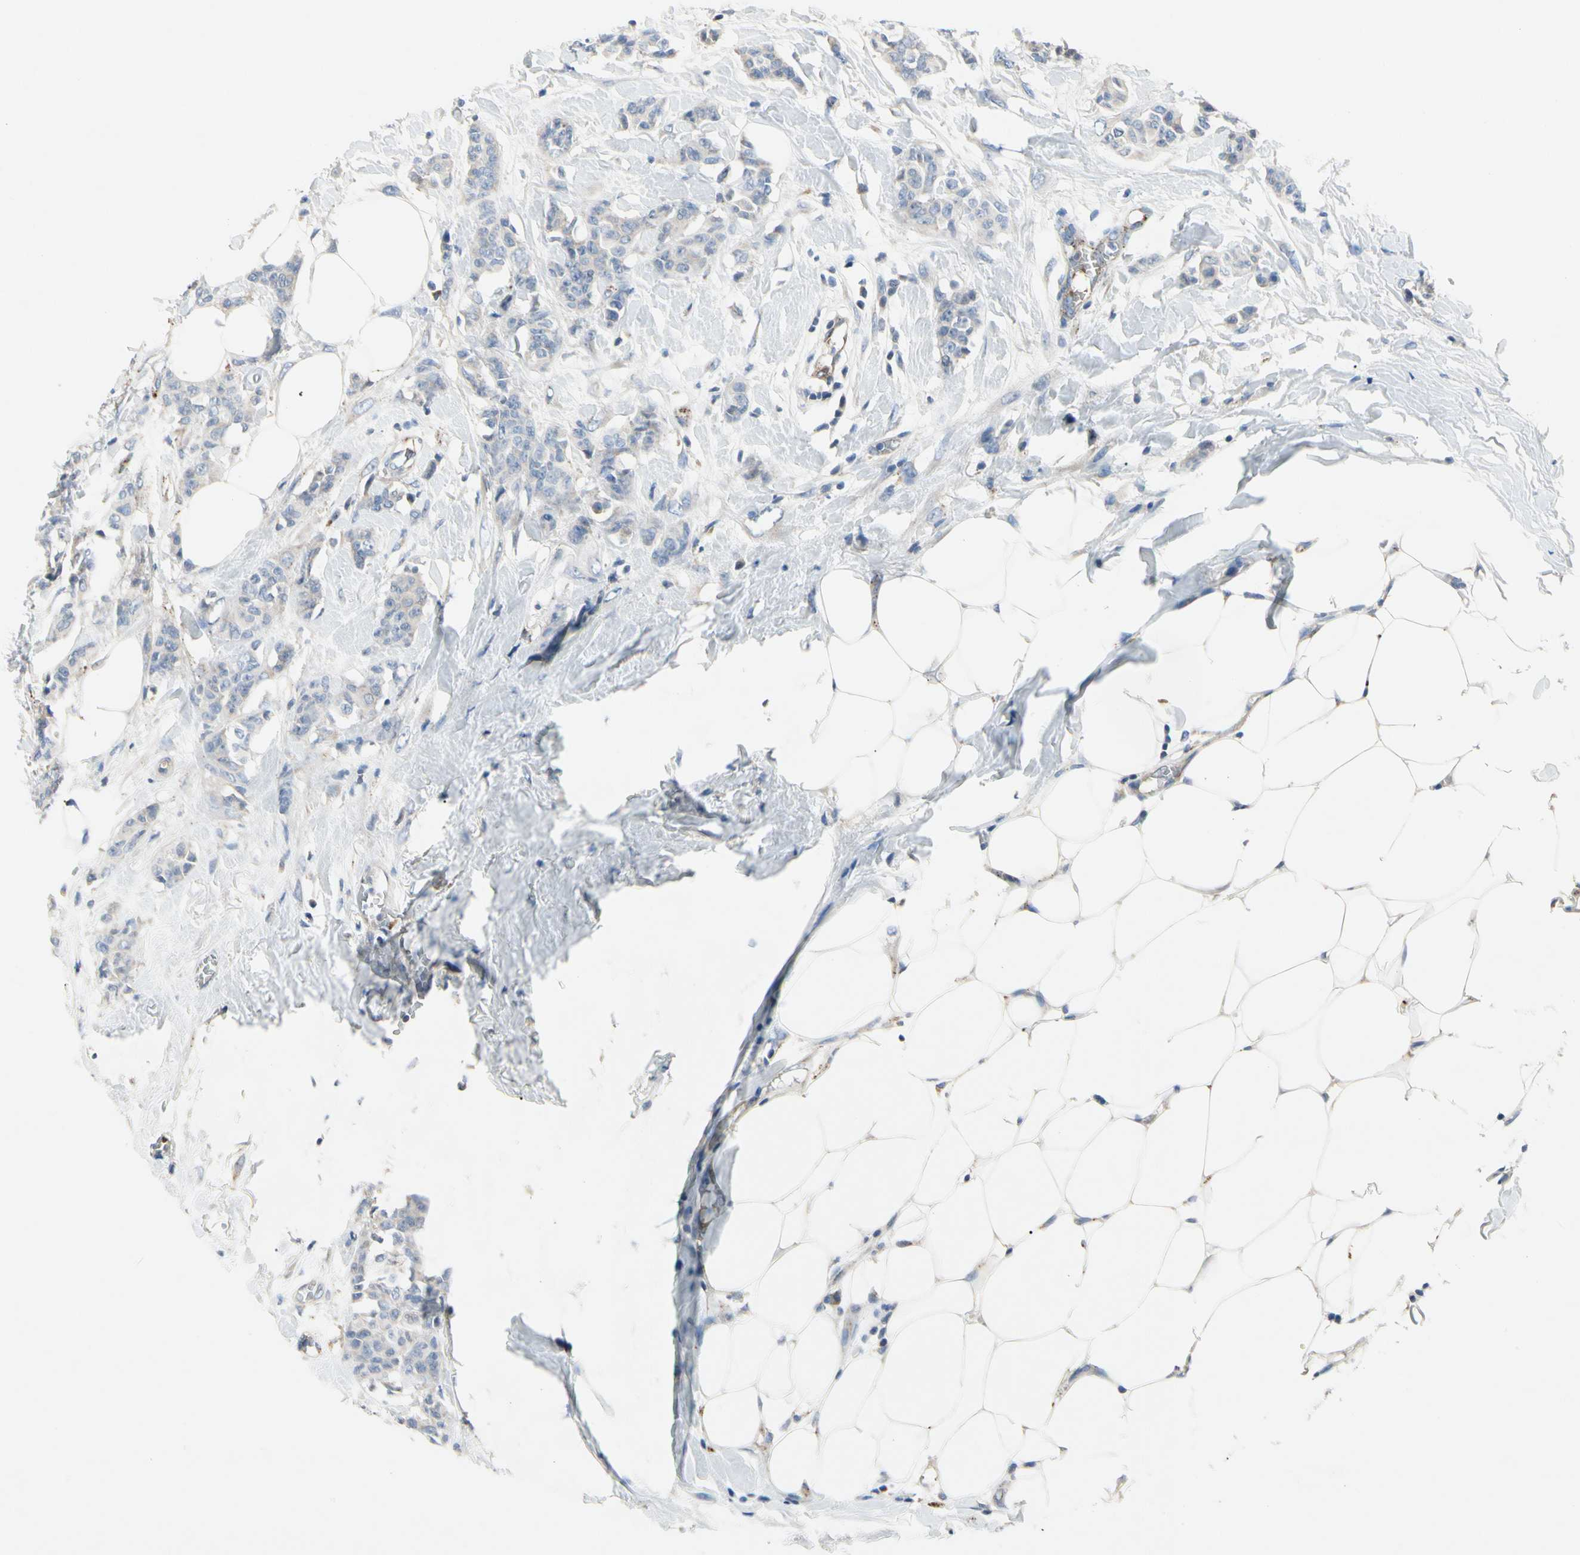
{"staining": {"intensity": "weak", "quantity": "<25%", "location": "cytoplasmic/membranous"}, "tissue": "breast cancer", "cell_type": "Tumor cells", "image_type": "cancer", "snomed": [{"axis": "morphology", "description": "Normal tissue, NOS"}, {"axis": "morphology", "description": "Duct carcinoma"}, {"axis": "topography", "description": "Breast"}], "caption": "High power microscopy image of an IHC image of breast intraductal carcinoma, revealing no significant staining in tumor cells. The staining is performed using DAB brown chromogen with nuclei counter-stained in using hematoxylin.", "gene": "RETSAT", "patient": {"sex": "female", "age": 40}}